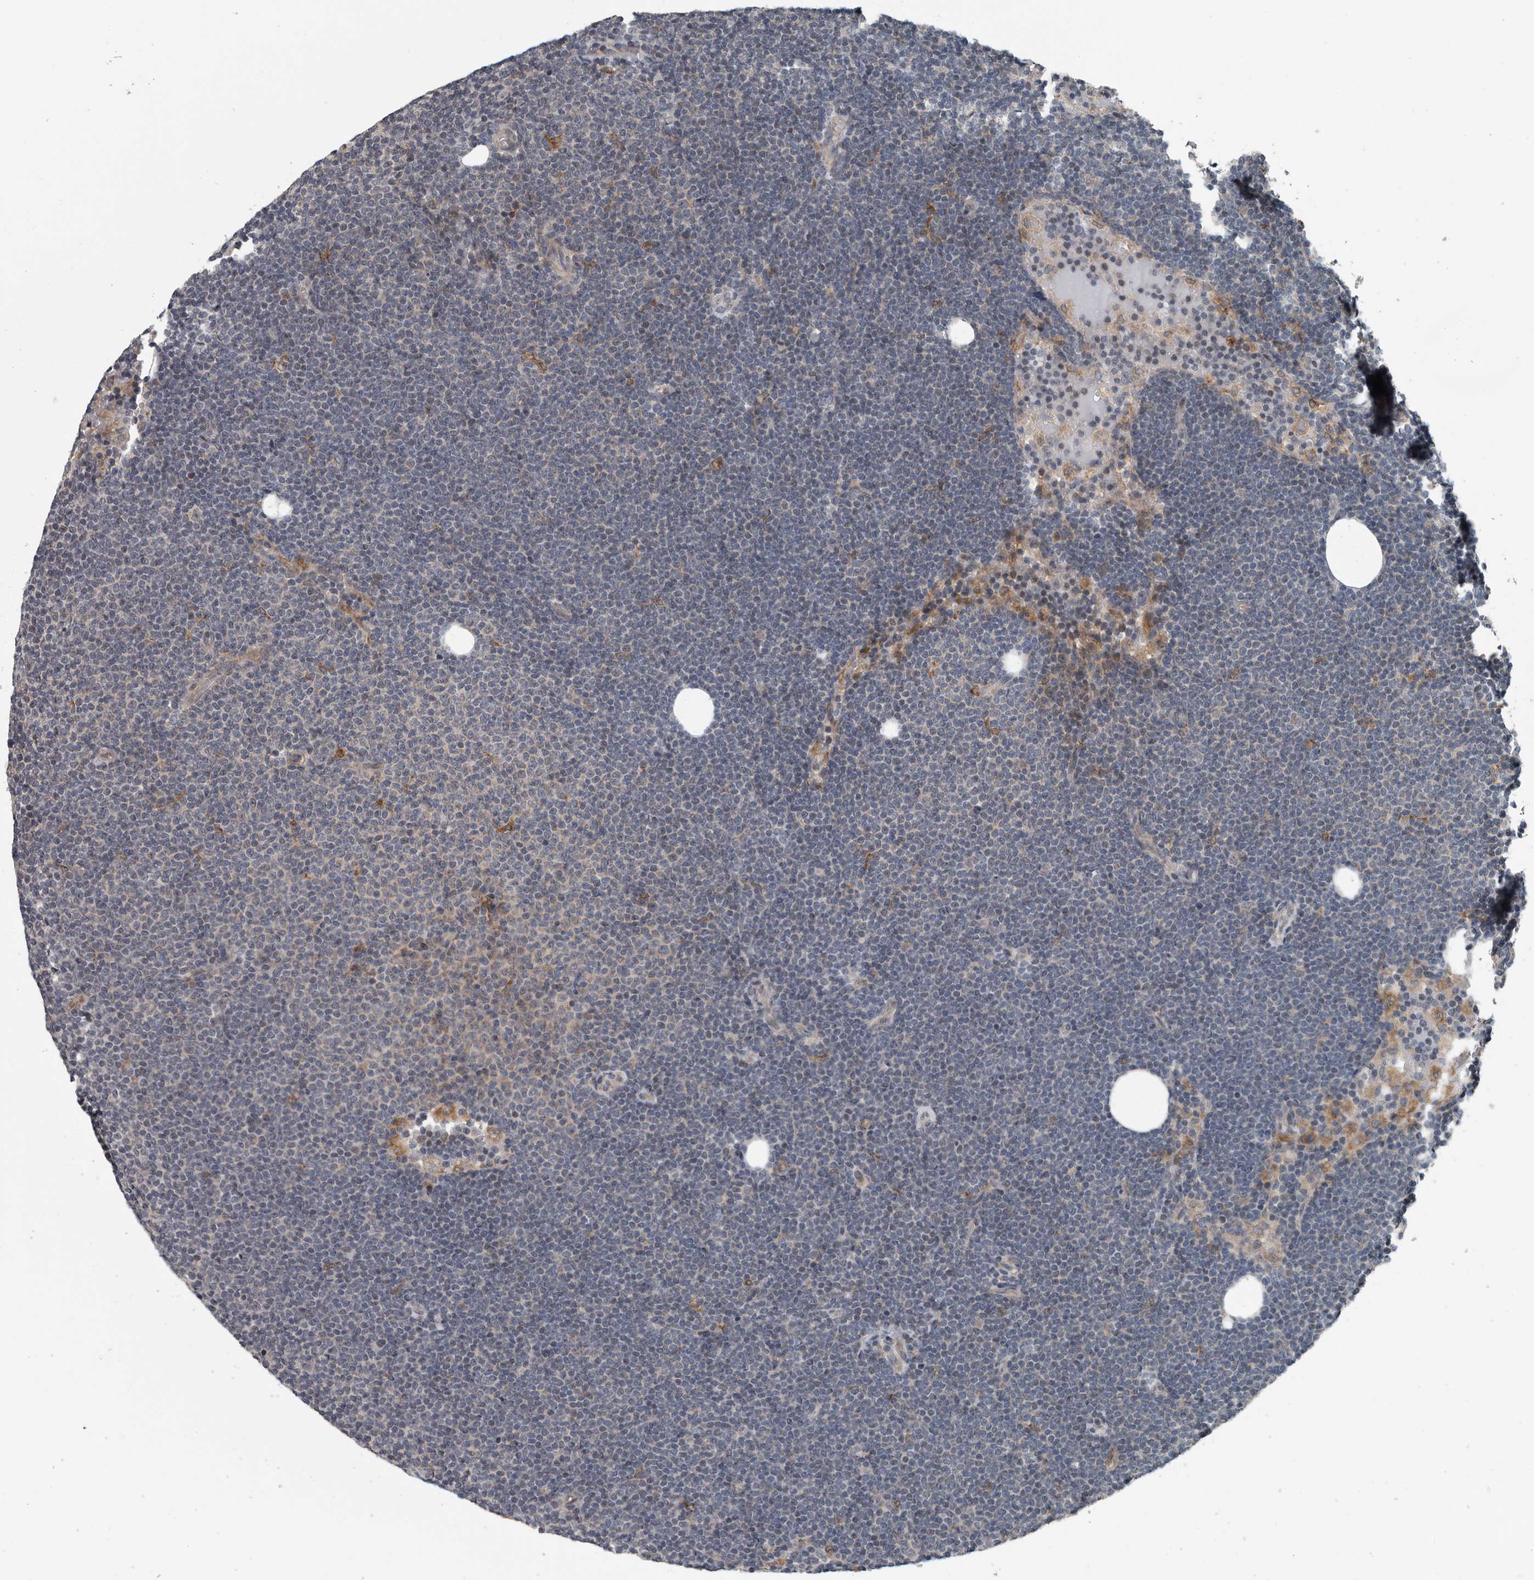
{"staining": {"intensity": "negative", "quantity": "none", "location": "none"}, "tissue": "lymphoma", "cell_type": "Tumor cells", "image_type": "cancer", "snomed": [{"axis": "morphology", "description": "Malignant lymphoma, non-Hodgkin's type, Low grade"}, {"axis": "topography", "description": "Lymph node"}], "caption": "Immunohistochemical staining of human malignant lymphoma, non-Hodgkin's type (low-grade) reveals no significant expression in tumor cells.", "gene": "TMEM199", "patient": {"sex": "female", "age": 53}}